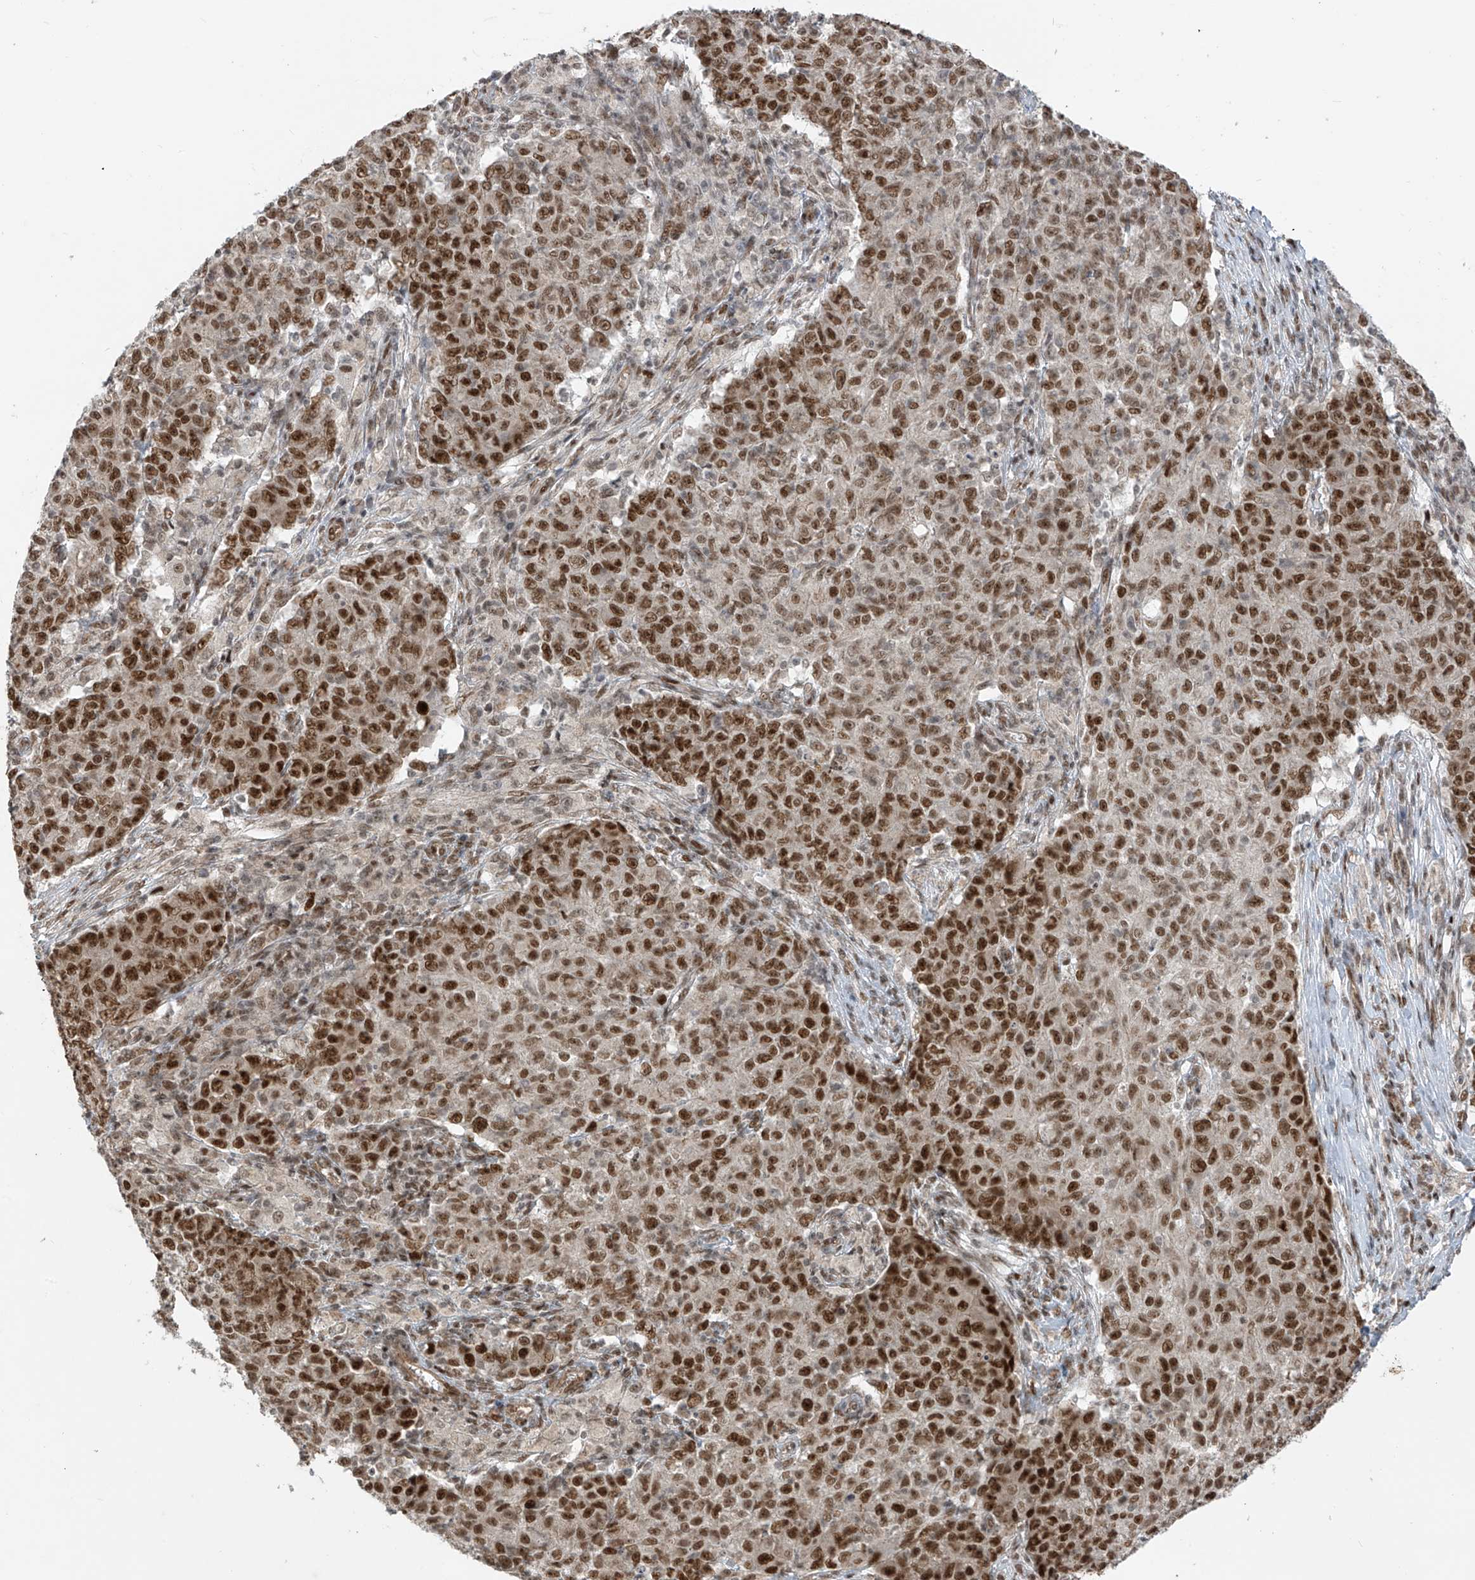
{"staining": {"intensity": "strong", "quantity": ">75%", "location": "nuclear"}, "tissue": "ovarian cancer", "cell_type": "Tumor cells", "image_type": "cancer", "snomed": [{"axis": "morphology", "description": "Carcinoma, endometroid"}, {"axis": "topography", "description": "Ovary"}], "caption": "High-magnification brightfield microscopy of ovarian cancer stained with DAB (brown) and counterstained with hematoxylin (blue). tumor cells exhibit strong nuclear expression is seen in approximately>75% of cells. (brown staining indicates protein expression, while blue staining denotes nuclei).", "gene": "ARHGEF3", "patient": {"sex": "female", "age": 42}}